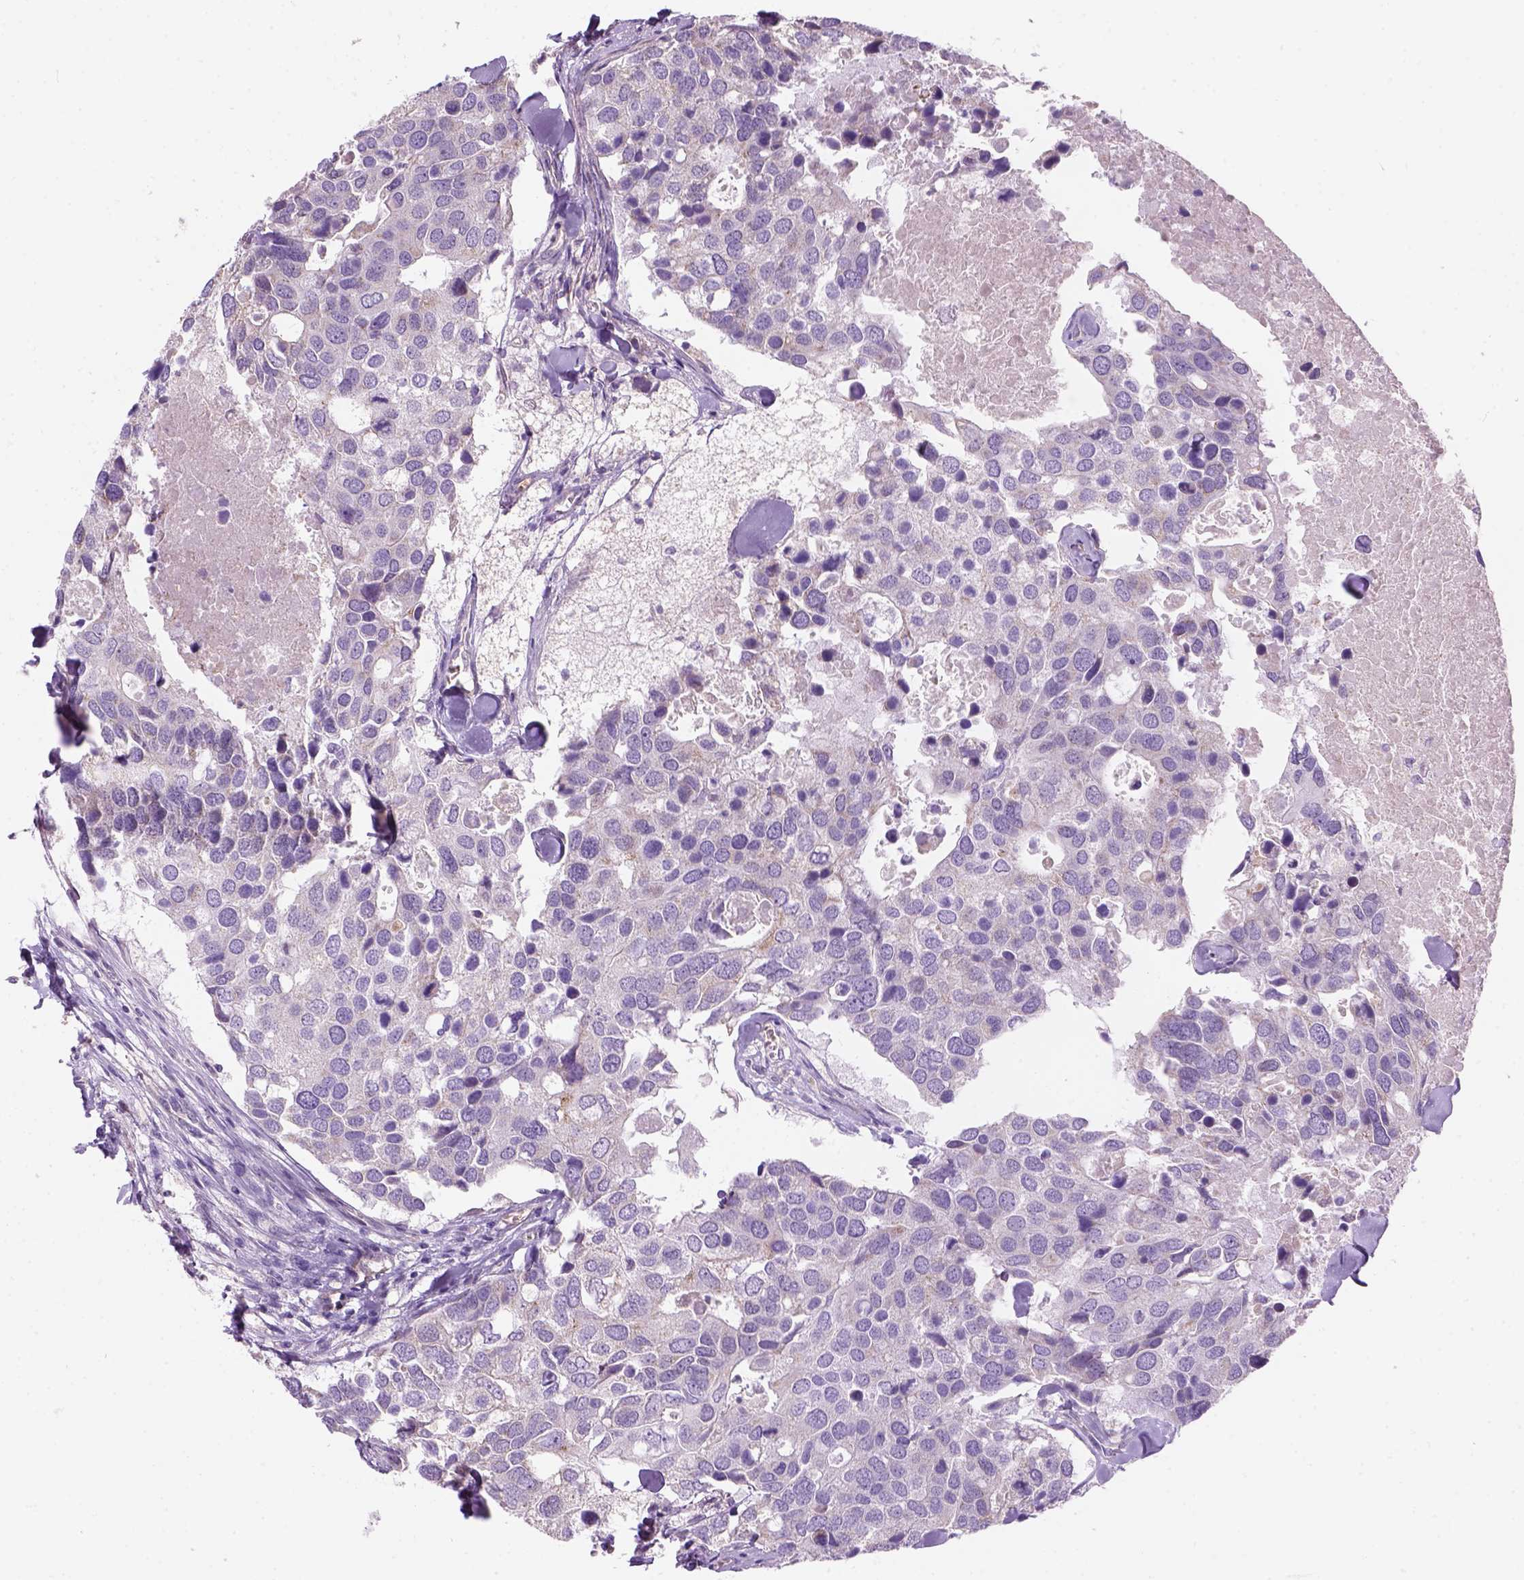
{"staining": {"intensity": "negative", "quantity": "none", "location": "none"}, "tissue": "breast cancer", "cell_type": "Tumor cells", "image_type": "cancer", "snomed": [{"axis": "morphology", "description": "Duct carcinoma"}, {"axis": "topography", "description": "Breast"}], "caption": "Immunohistochemistry of breast cancer shows no expression in tumor cells.", "gene": "CD84", "patient": {"sex": "female", "age": 83}}